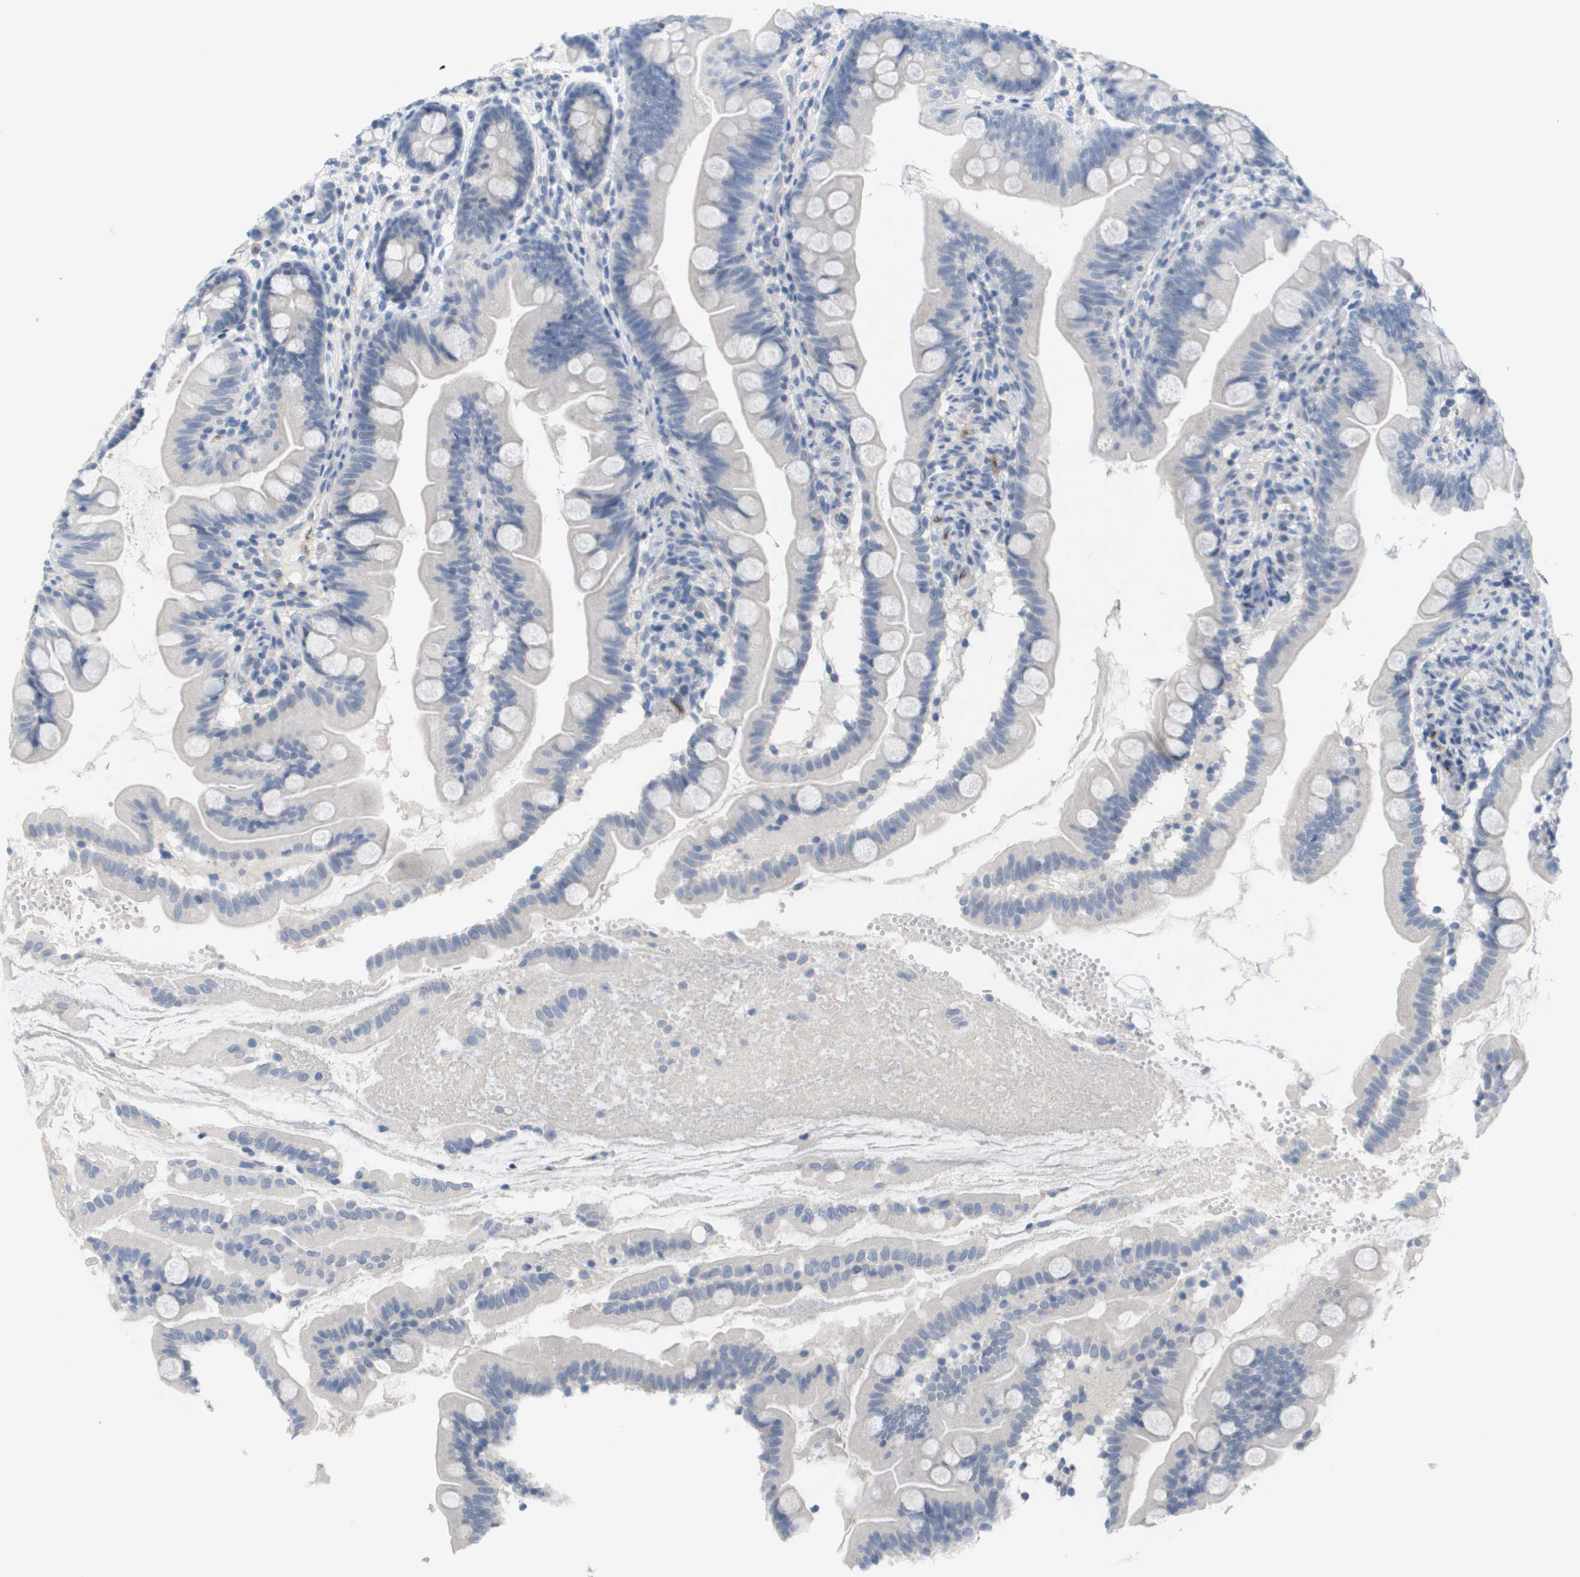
{"staining": {"intensity": "negative", "quantity": "none", "location": "none"}, "tissue": "small intestine", "cell_type": "Glandular cells", "image_type": "normal", "snomed": [{"axis": "morphology", "description": "Normal tissue, NOS"}, {"axis": "topography", "description": "Small intestine"}], "caption": "Immunohistochemical staining of benign human small intestine exhibits no significant expression in glandular cells. (DAB immunohistochemistry, high magnification).", "gene": "ANGPT2", "patient": {"sex": "female", "age": 56}}